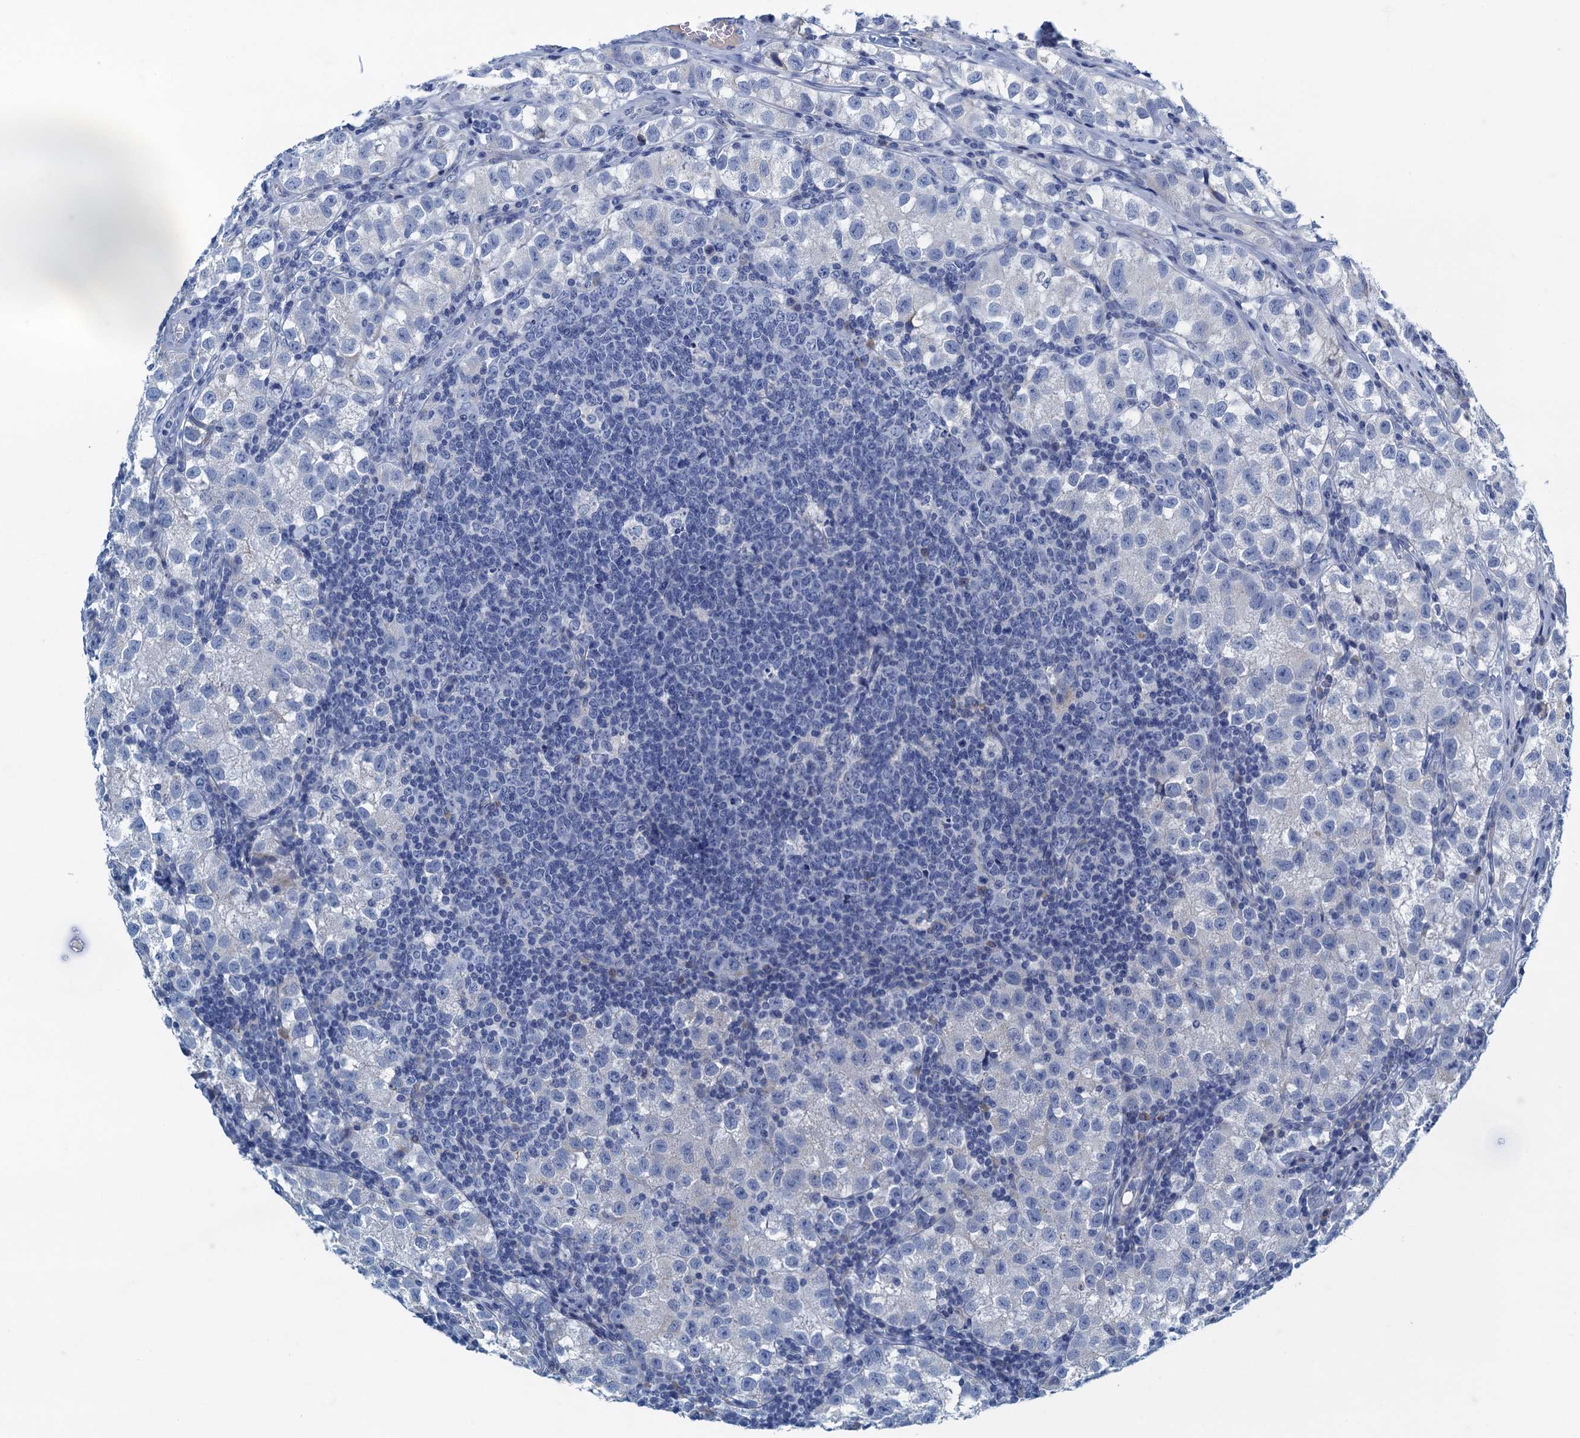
{"staining": {"intensity": "negative", "quantity": "none", "location": "none"}, "tissue": "testis cancer", "cell_type": "Tumor cells", "image_type": "cancer", "snomed": [{"axis": "morphology", "description": "Seminoma, NOS"}, {"axis": "morphology", "description": "Carcinoma, Embryonal, NOS"}, {"axis": "topography", "description": "Testis"}], "caption": "This is an IHC image of testis cancer. There is no expression in tumor cells.", "gene": "C10orf88", "patient": {"sex": "male", "age": 43}}